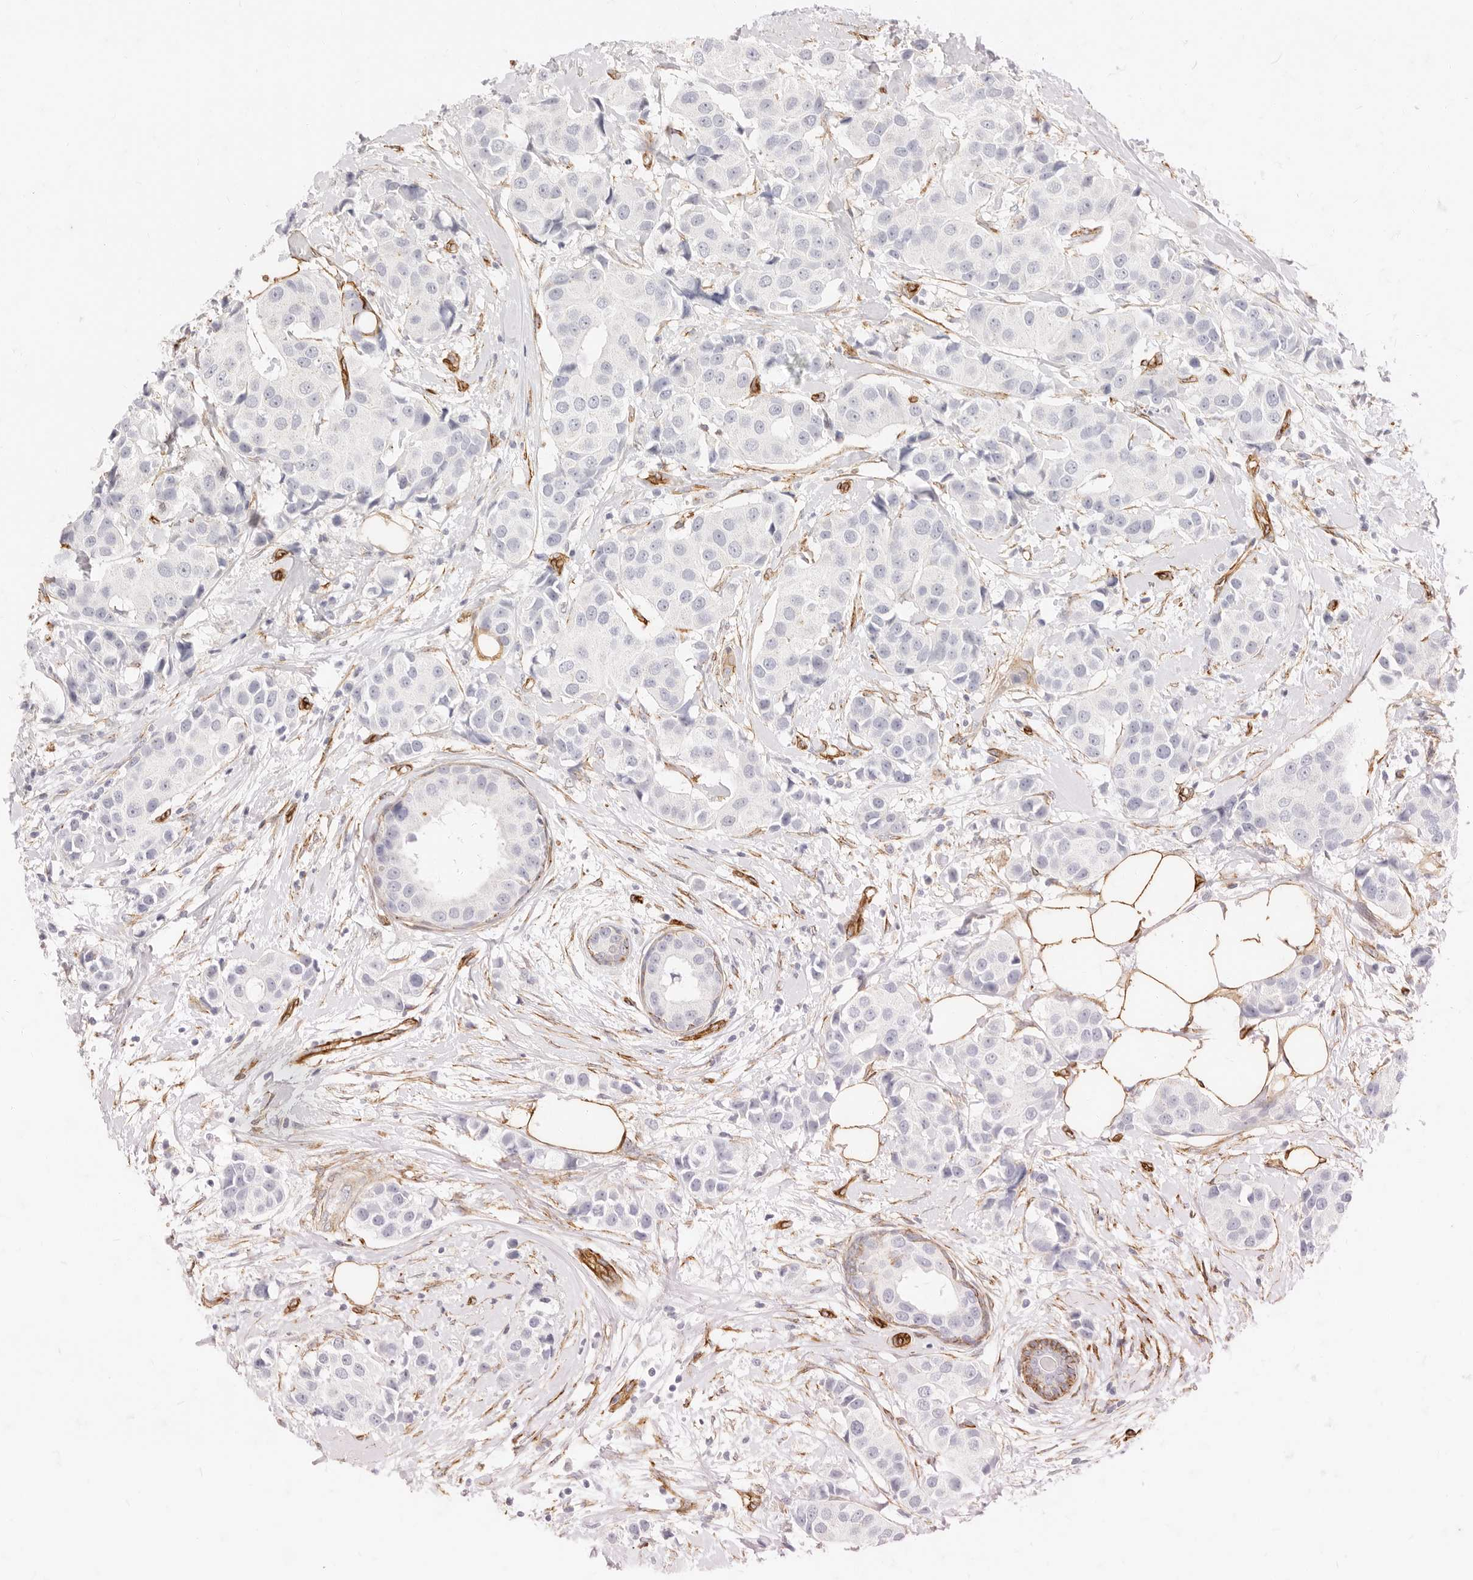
{"staining": {"intensity": "negative", "quantity": "none", "location": "none"}, "tissue": "breast cancer", "cell_type": "Tumor cells", "image_type": "cancer", "snomed": [{"axis": "morphology", "description": "Normal tissue, NOS"}, {"axis": "morphology", "description": "Duct carcinoma"}, {"axis": "topography", "description": "Breast"}], "caption": "Tumor cells are negative for brown protein staining in intraductal carcinoma (breast). (Stains: DAB IHC with hematoxylin counter stain, Microscopy: brightfield microscopy at high magnification).", "gene": "NUS1", "patient": {"sex": "female", "age": 39}}